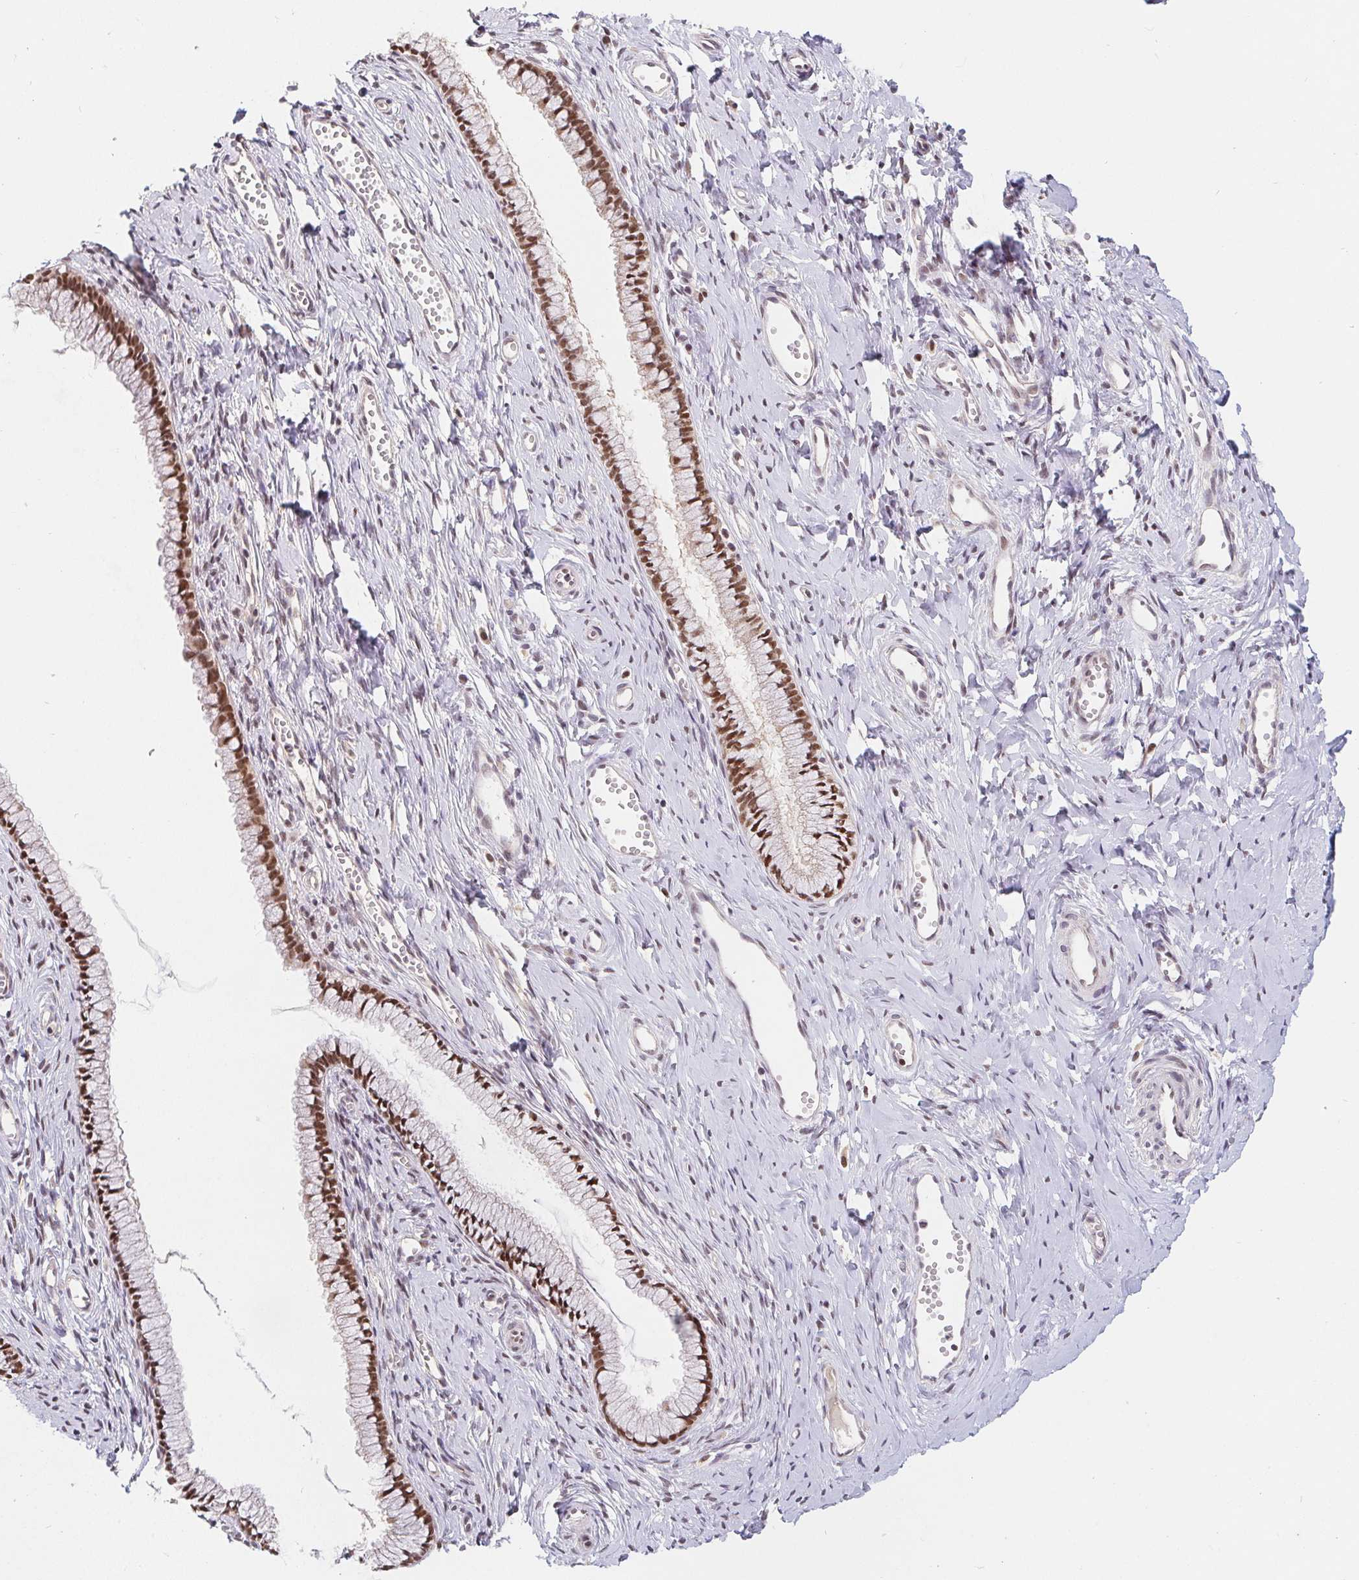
{"staining": {"intensity": "moderate", "quantity": ">75%", "location": "nuclear"}, "tissue": "cervix", "cell_type": "Glandular cells", "image_type": "normal", "snomed": [{"axis": "morphology", "description": "Normal tissue, NOS"}, {"axis": "topography", "description": "Cervix"}], "caption": "Normal cervix displays moderate nuclear positivity in approximately >75% of glandular cells.", "gene": "POU2F1", "patient": {"sex": "female", "age": 40}}